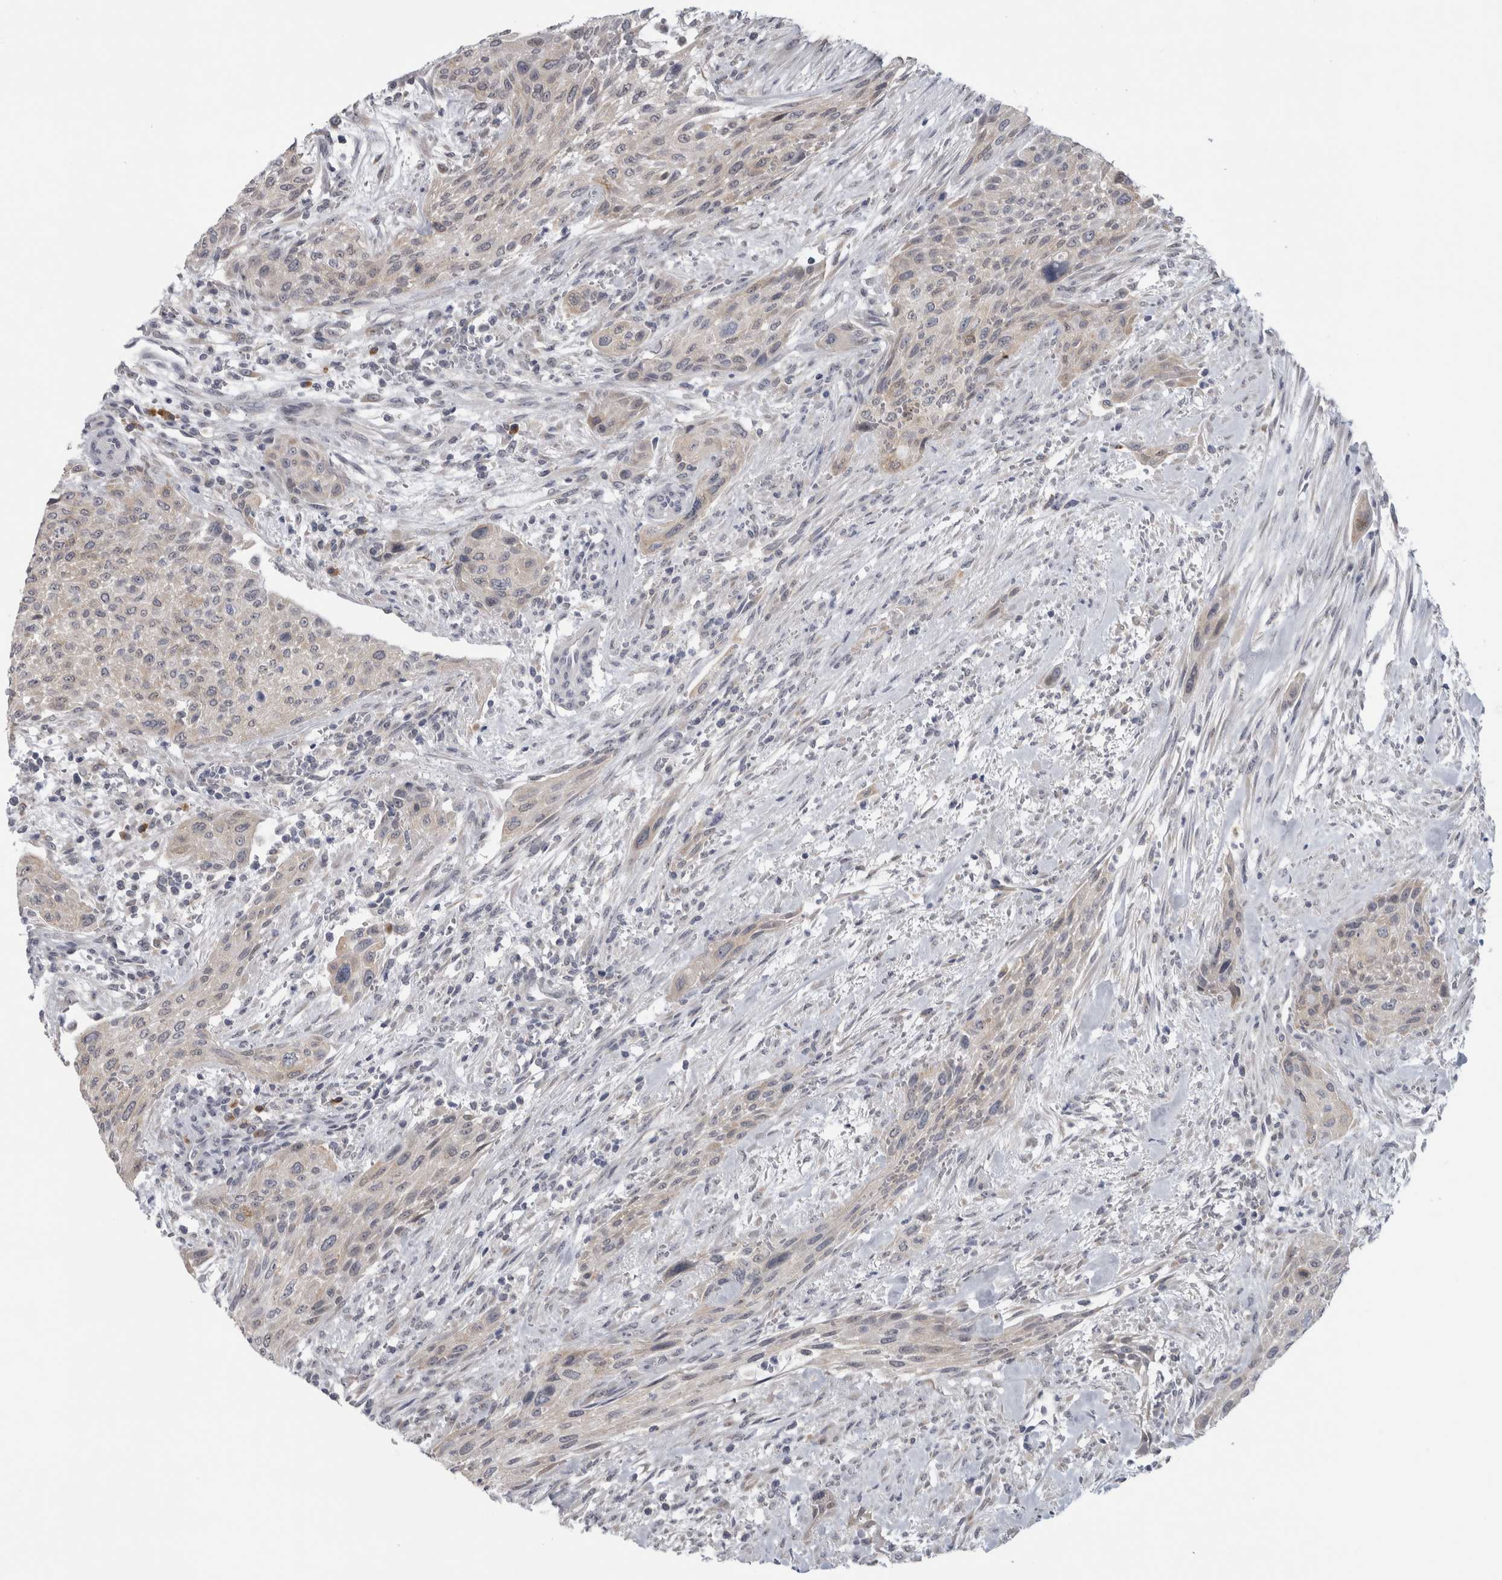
{"staining": {"intensity": "weak", "quantity": "<25%", "location": "cytoplasmic/membranous"}, "tissue": "urothelial cancer", "cell_type": "Tumor cells", "image_type": "cancer", "snomed": [{"axis": "morphology", "description": "Urothelial carcinoma, Low grade"}, {"axis": "morphology", "description": "Urothelial carcinoma, High grade"}, {"axis": "topography", "description": "Urinary bladder"}], "caption": "High power microscopy micrograph of an immunohistochemistry (IHC) photomicrograph of urothelial carcinoma (high-grade), revealing no significant staining in tumor cells. Brightfield microscopy of IHC stained with DAB (brown) and hematoxylin (blue), captured at high magnification.", "gene": "TMEM242", "patient": {"sex": "male", "age": 35}}